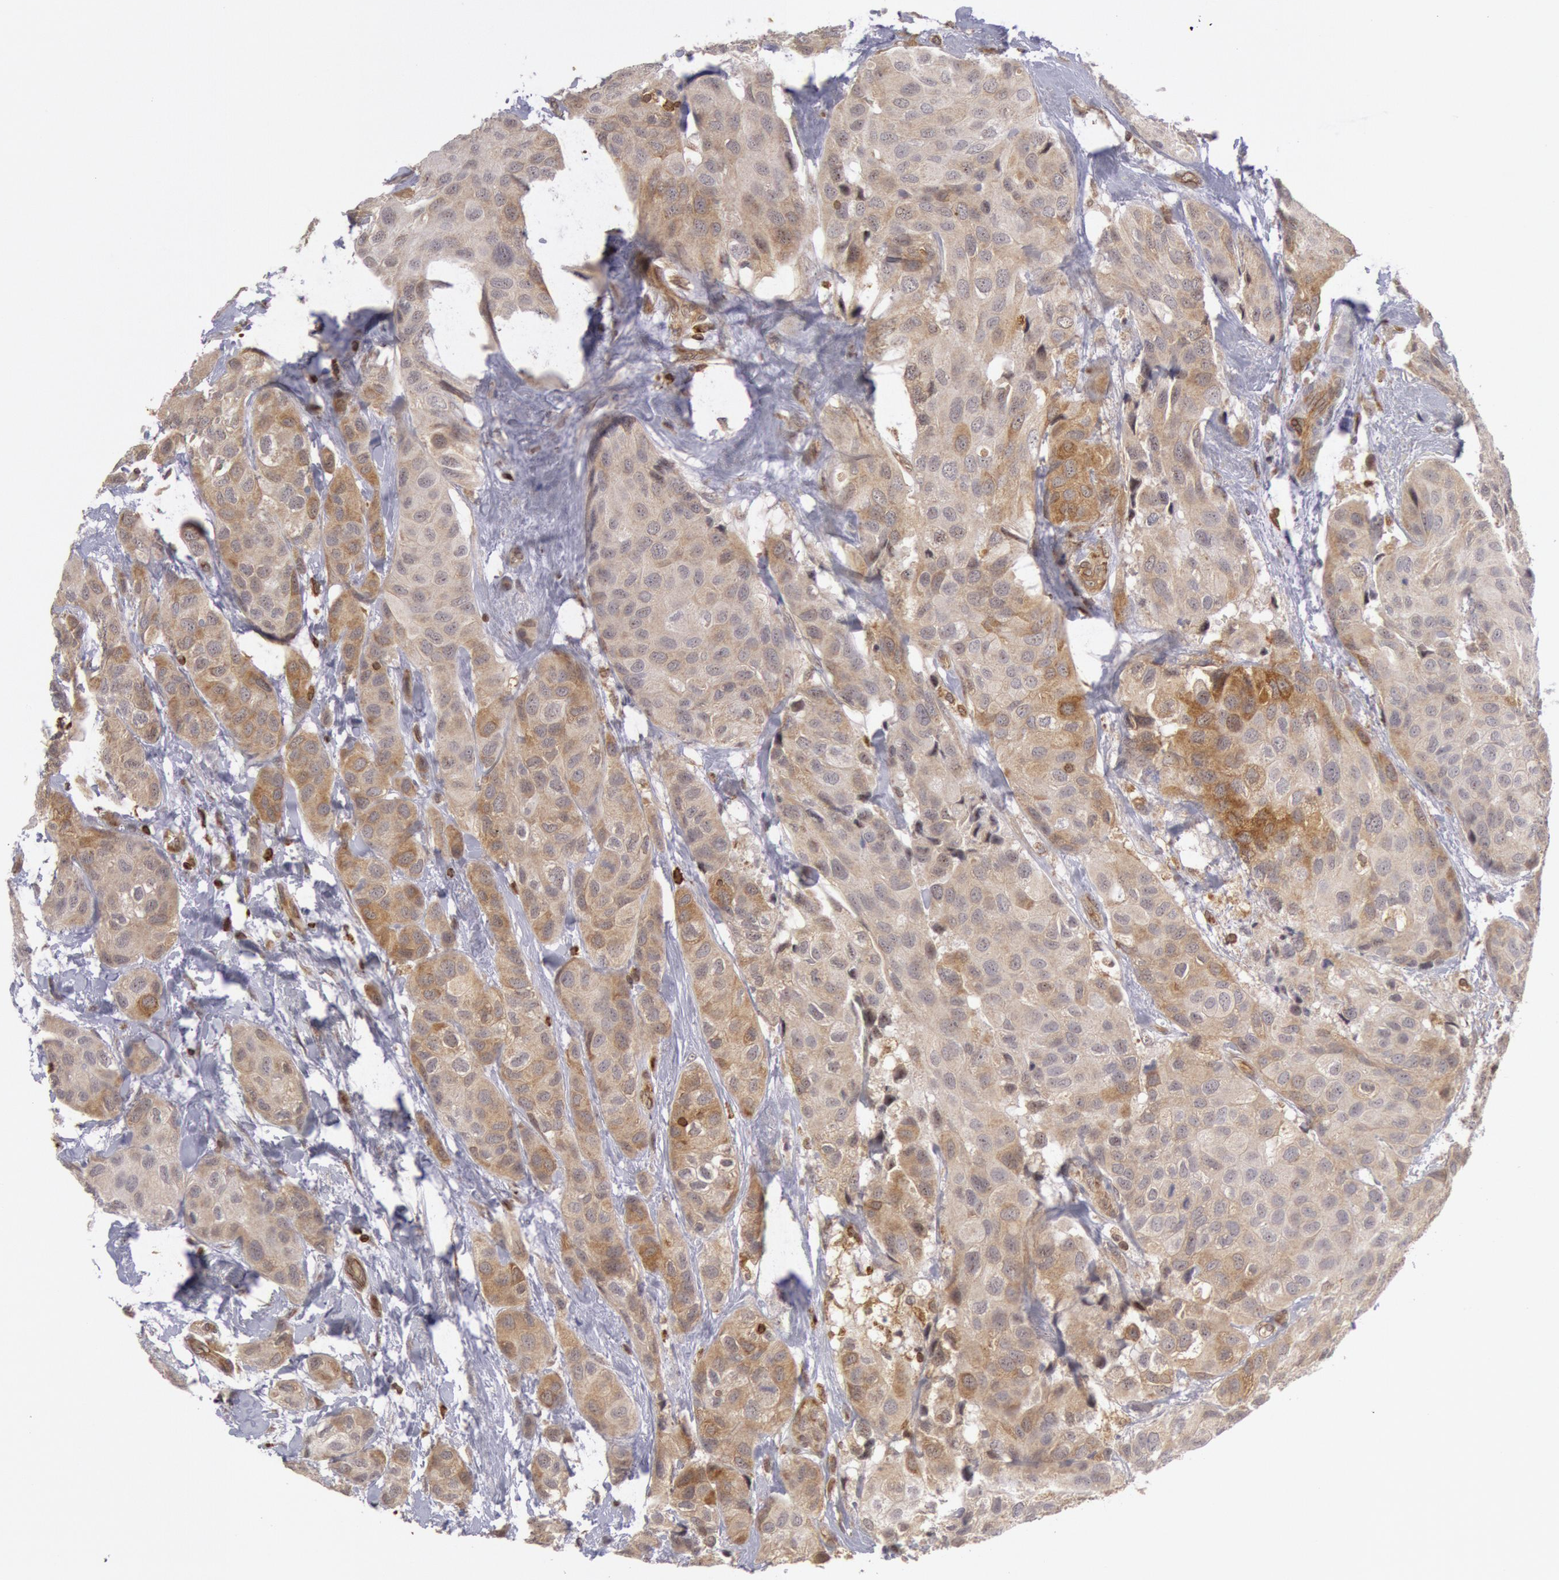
{"staining": {"intensity": "moderate", "quantity": ">75%", "location": "cytoplasmic/membranous"}, "tissue": "breast cancer", "cell_type": "Tumor cells", "image_type": "cancer", "snomed": [{"axis": "morphology", "description": "Duct carcinoma"}, {"axis": "topography", "description": "Breast"}], "caption": "Immunohistochemistry staining of infiltrating ductal carcinoma (breast), which exhibits medium levels of moderate cytoplasmic/membranous expression in approximately >75% of tumor cells indicating moderate cytoplasmic/membranous protein positivity. The staining was performed using DAB (3,3'-diaminobenzidine) (brown) for protein detection and nuclei were counterstained in hematoxylin (blue).", "gene": "TAP2", "patient": {"sex": "female", "age": 68}}